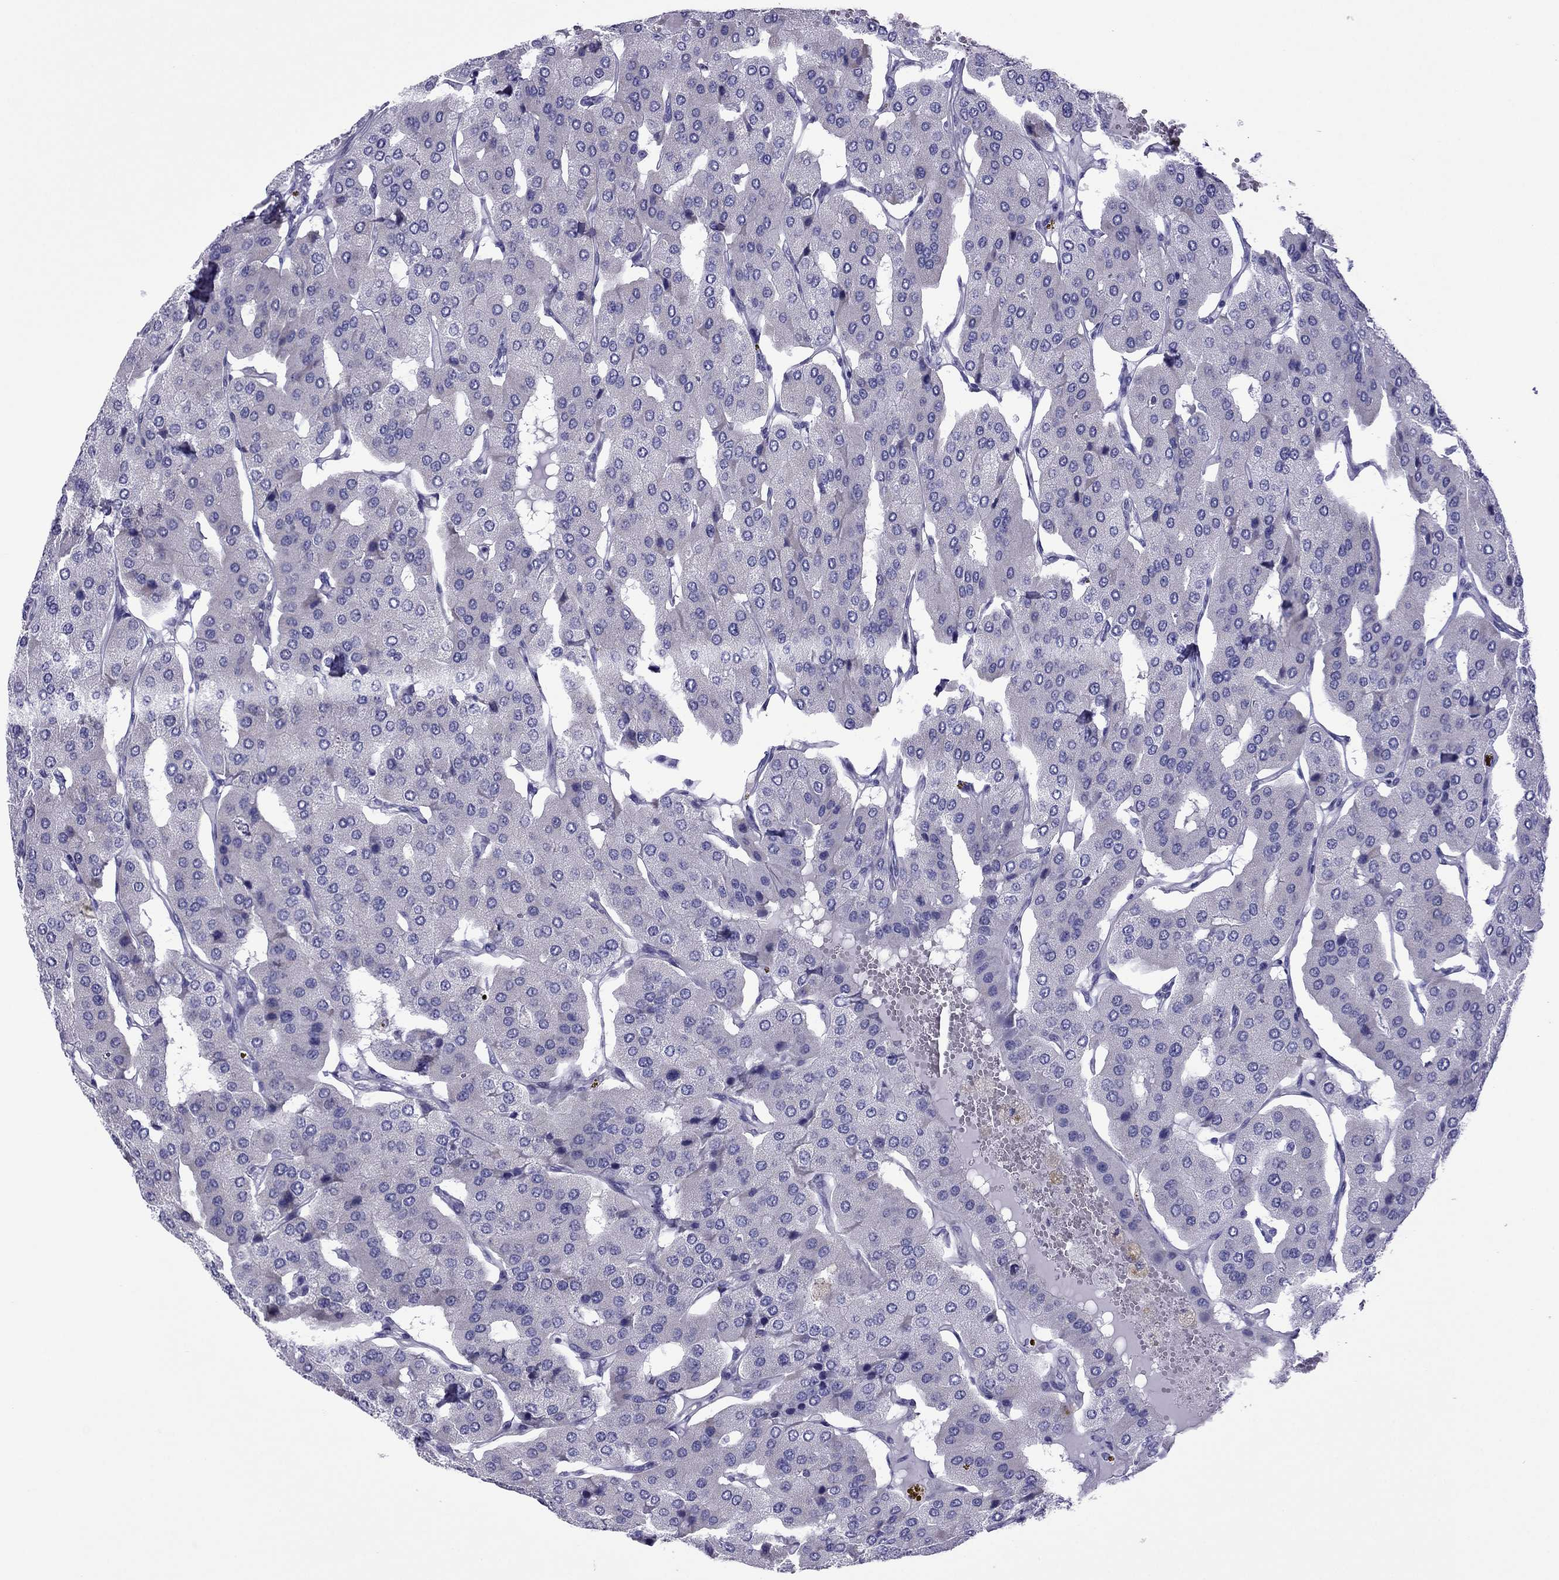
{"staining": {"intensity": "negative", "quantity": "none", "location": "none"}, "tissue": "parathyroid gland", "cell_type": "Glandular cells", "image_type": "normal", "snomed": [{"axis": "morphology", "description": "Normal tissue, NOS"}, {"axis": "morphology", "description": "Adenoma, NOS"}, {"axis": "topography", "description": "Parathyroid gland"}], "caption": "The photomicrograph displays no staining of glandular cells in unremarkable parathyroid gland.", "gene": "MYL11", "patient": {"sex": "female", "age": 86}}